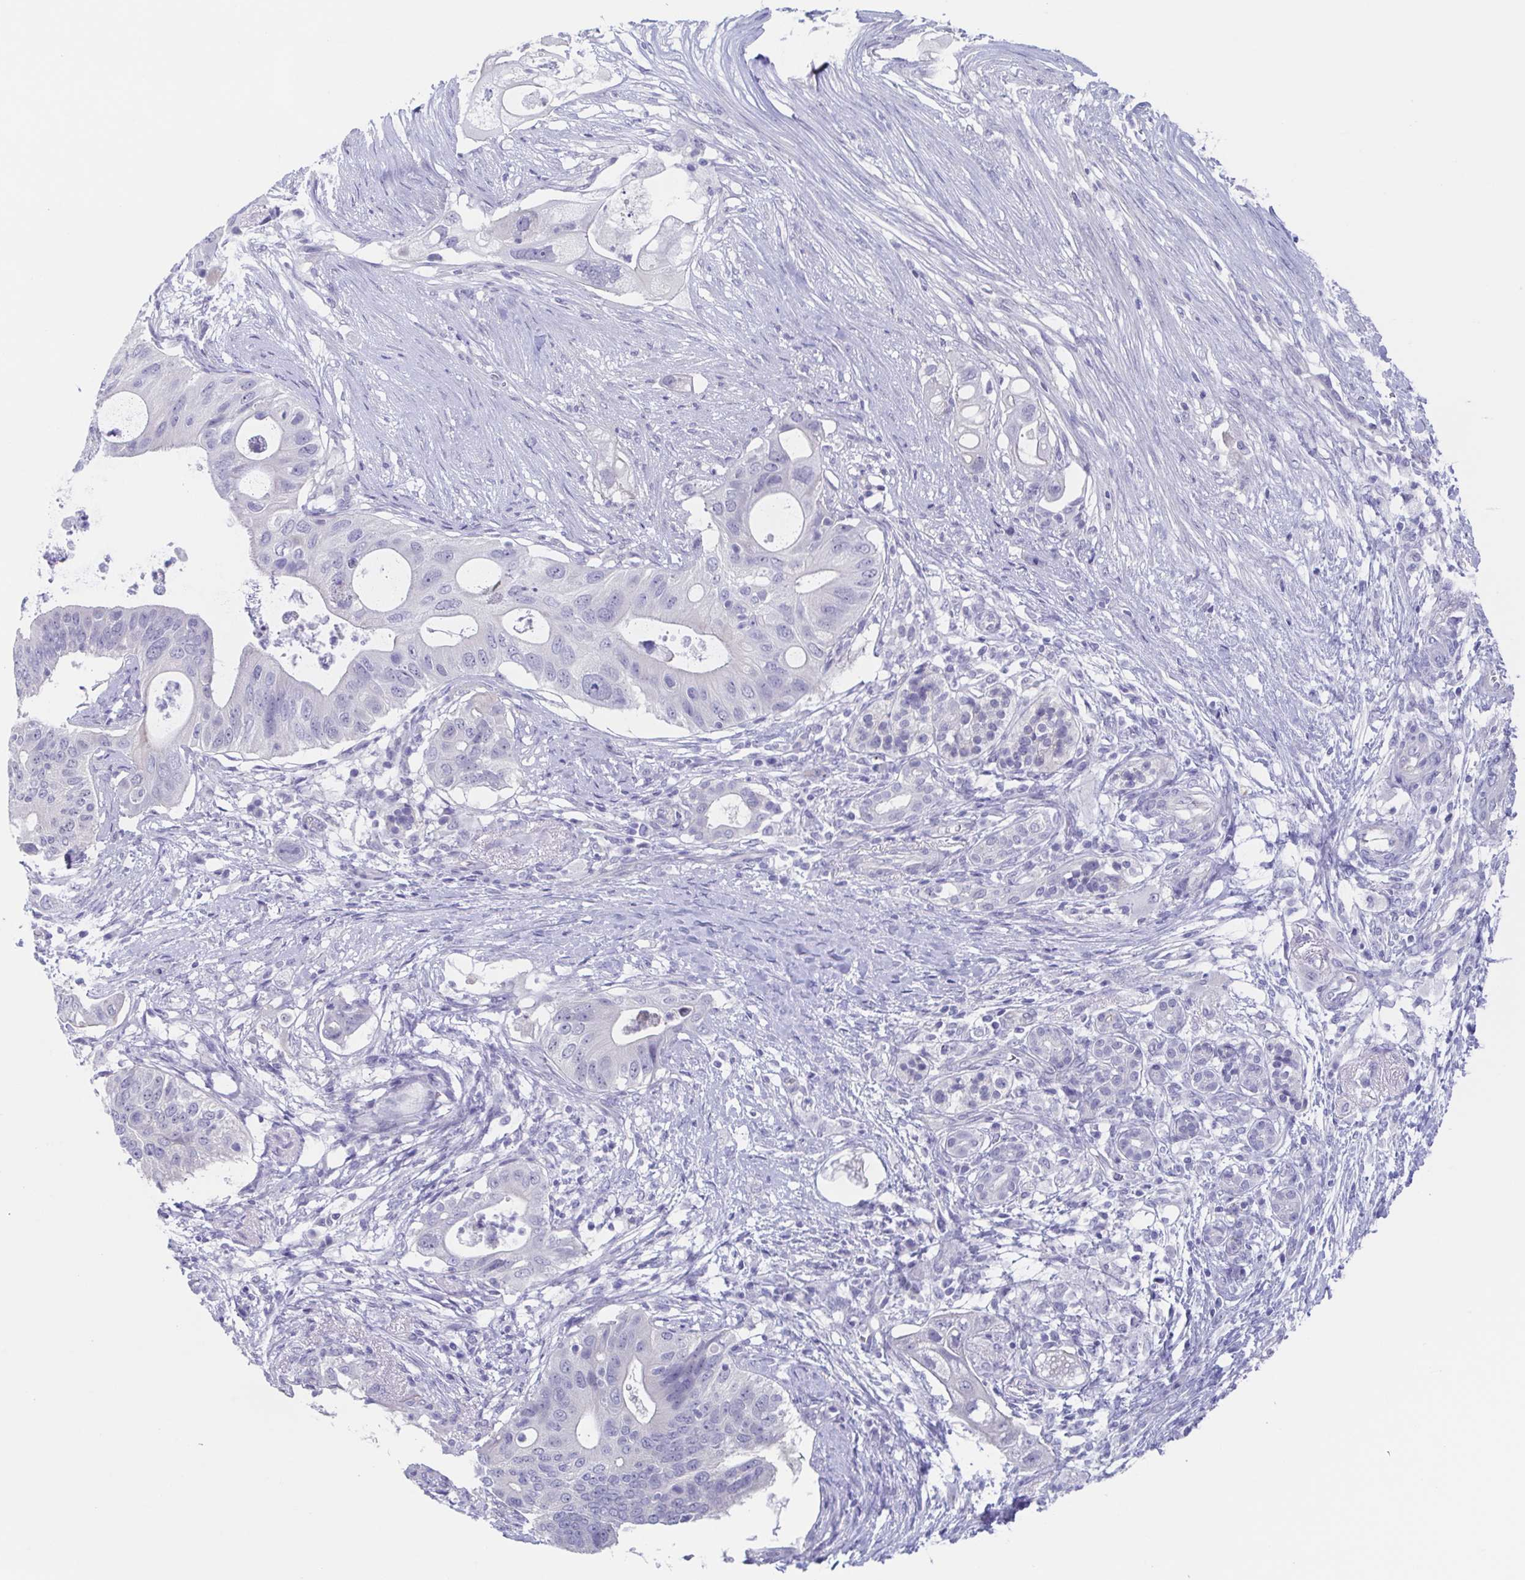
{"staining": {"intensity": "negative", "quantity": "none", "location": "none"}, "tissue": "pancreatic cancer", "cell_type": "Tumor cells", "image_type": "cancer", "snomed": [{"axis": "morphology", "description": "Adenocarcinoma, NOS"}, {"axis": "topography", "description": "Pancreas"}], "caption": "Pancreatic adenocarcinoma was stained to show a protein in brown. There is no significant expression in tumor cells.", "gene": "TEX12", "patient": {"sex": "female", "age": 72}}